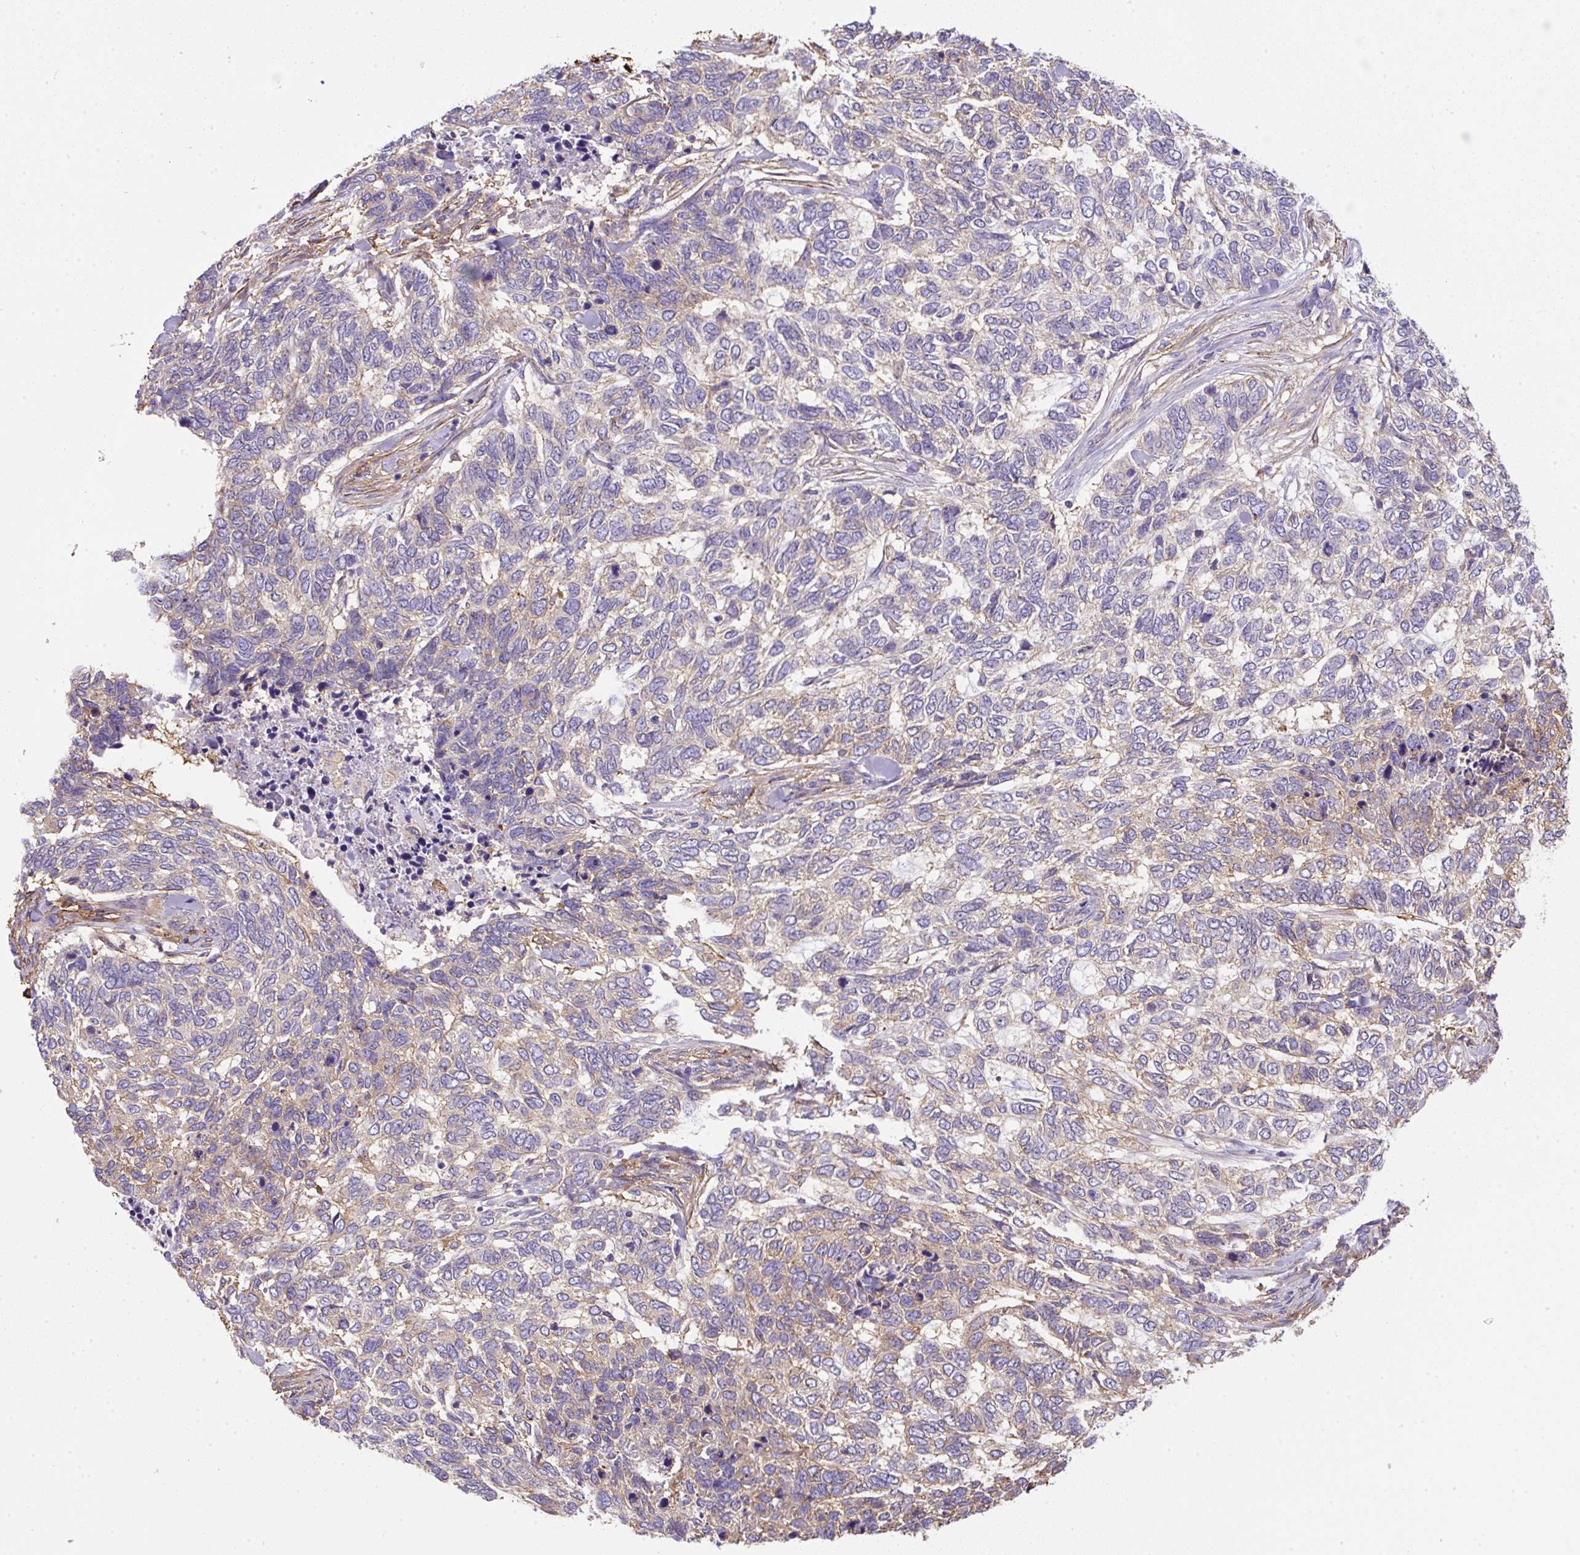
{"staining": {"intensity": "weak", "quantity": "<25%", "location": "cytoplasmic/membranous"}, "tissue": "skin cancer", "cell_type": "Tumor cells", "image_type": "cancer", "snomed": [{"axis": "morphology", "description": "Basal cell carcinoma"}, {"axis": "topography", "description": "Skin"}], "caption": "A high-resolution micrograph shows IHC staining of skin cancer (basal cell carcinoma), which exhibits no significant expression in tumor cells. (Stains: DAB immunohistochemistry with hematoxylin counter stain, Microscopy: brightfield microscopy at high magnification).", "gene": "MAGEB5", "patient": {"sex": "female", "age": 65}}